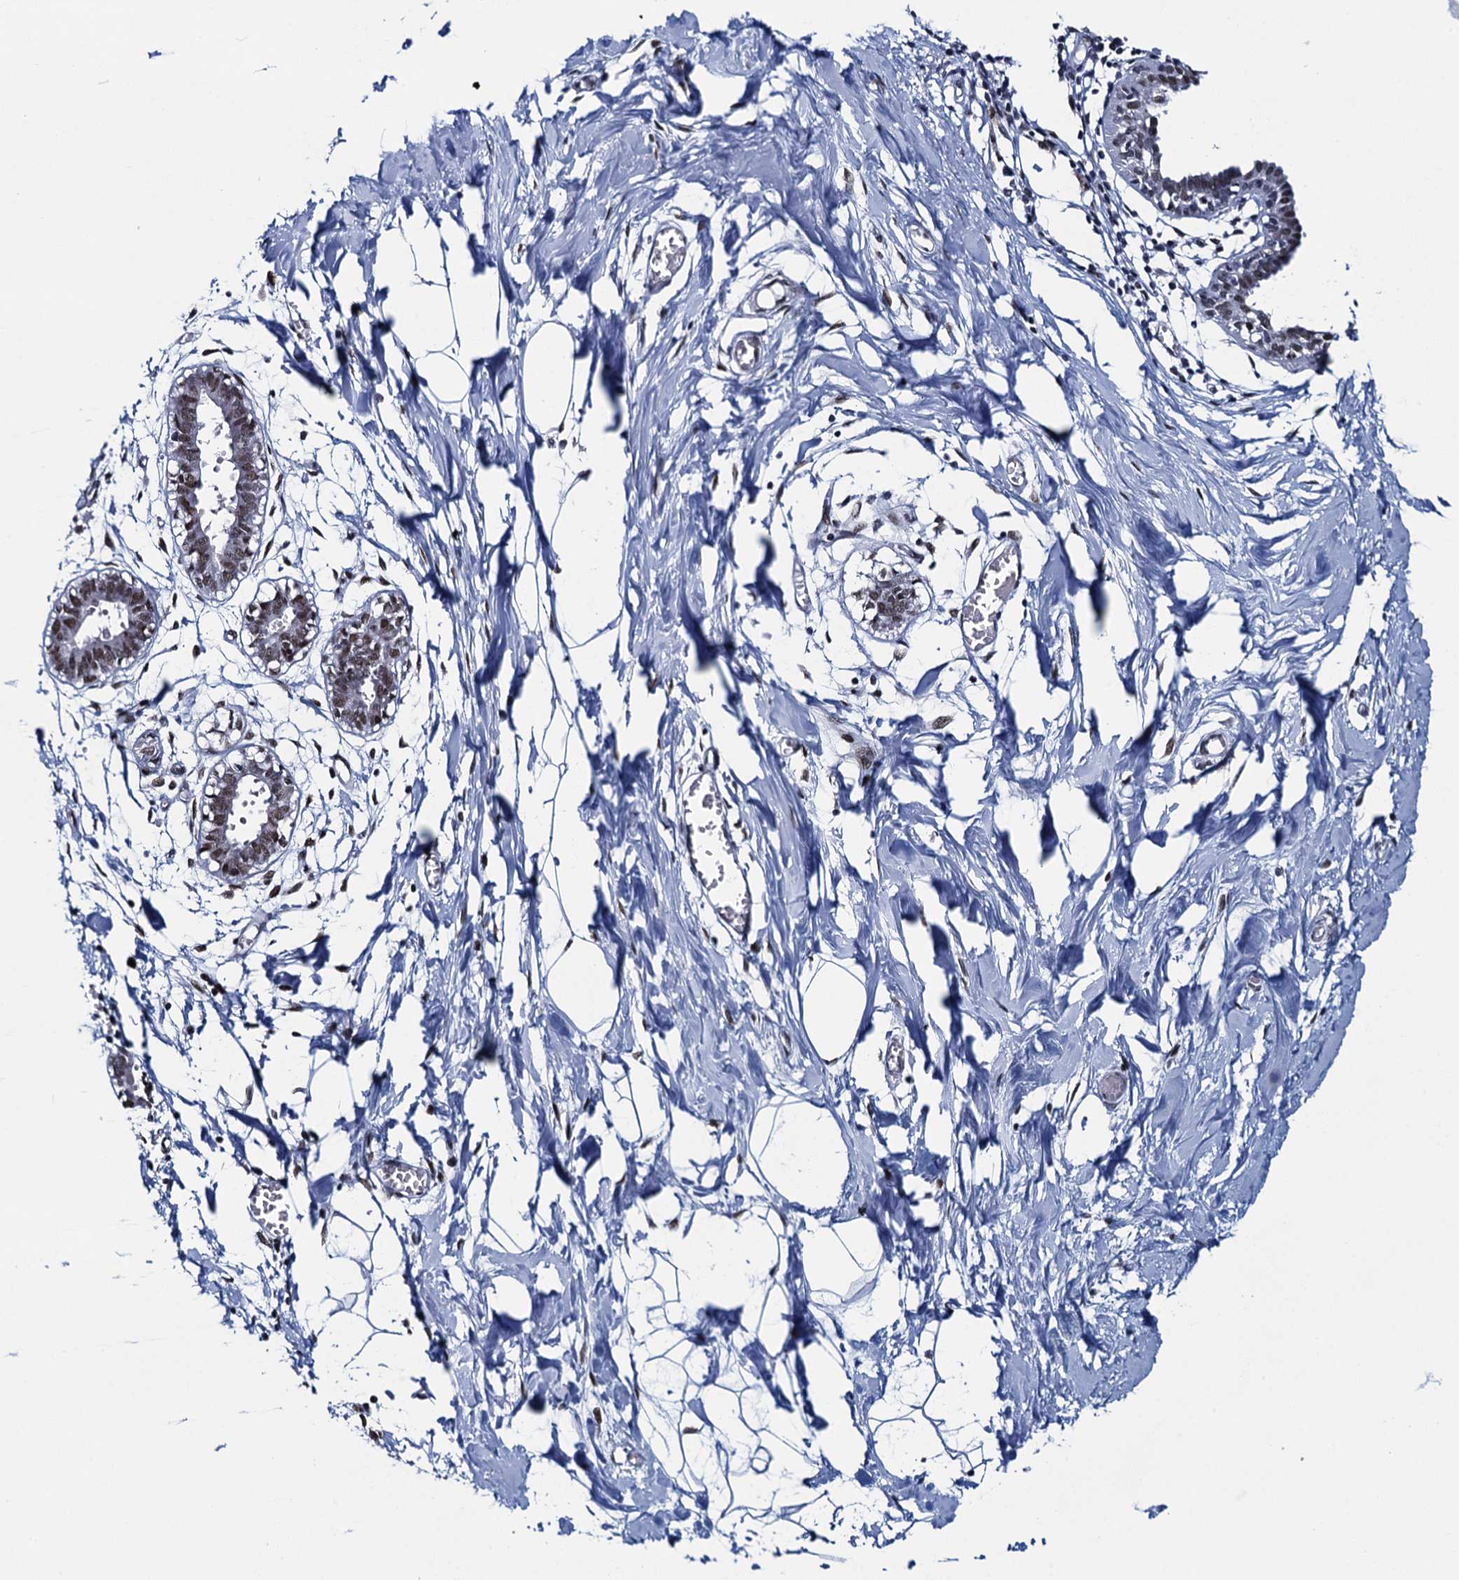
{"staining": {"intensity": "moderate", "quantity": ">75%", "location": "nuclear"}, "tissue": "breast", "cell_type": "Adipocytes", "image_type": "normal", "snomed": [{"axis": "morphology", "description": "Normal tissue, NOS"}, {"axis": "topography", "description": "Breast"}], "caption": "The micrograph exhibits a brown stain indicating the presence of a protein in the nuclear of adipocytes in breast.", "gene": "HNRNPUL2", "patient": {"sex": "female", "age": 27}}